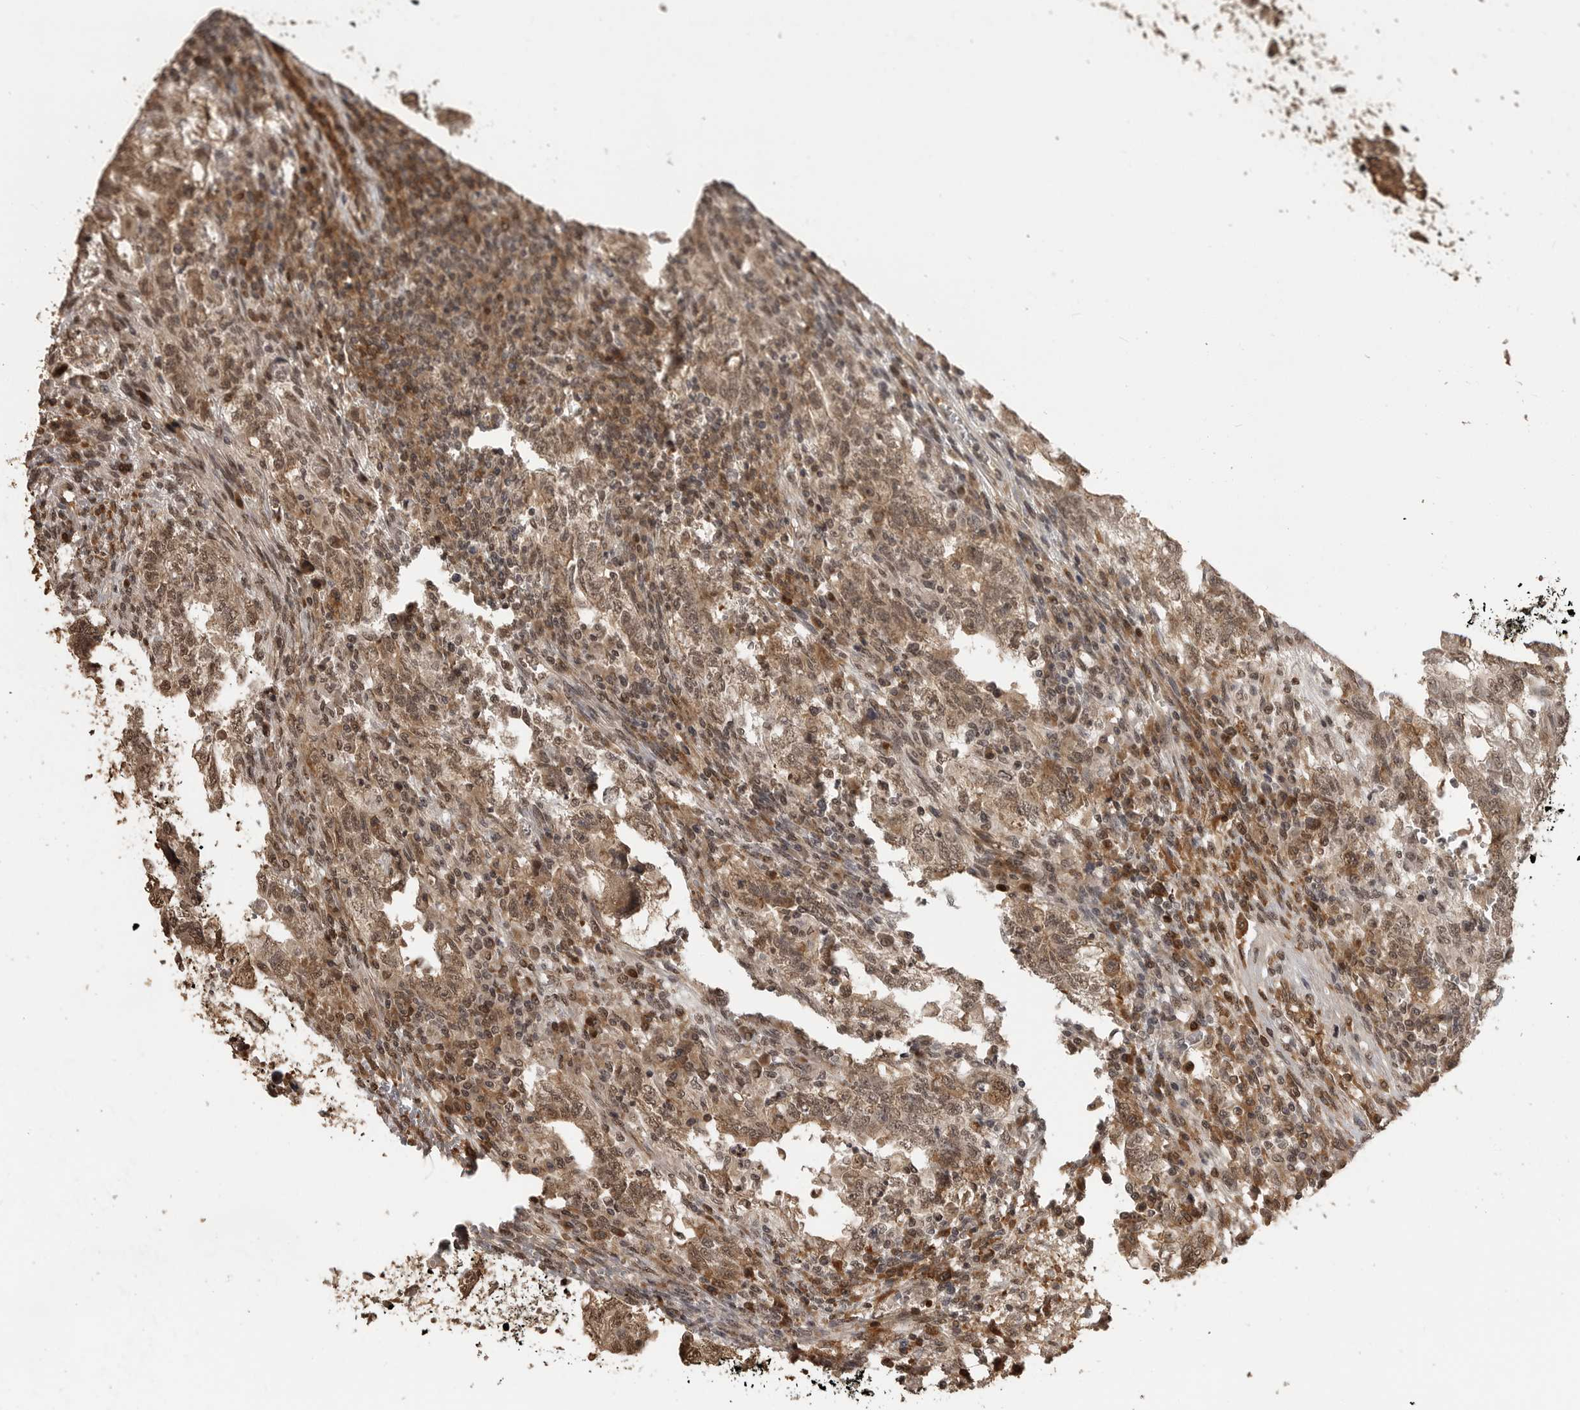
{"staining": {"intensity": "moderate", "quantity": ">75%", "location": "cytoplasmic/membranous,nuclear"}, "tissue": "testis cancer", "cell_type": "Tumor cells", "image_type": "cancer", "snomed": [{"axis": "morphology", "description": "Carcinoma, Embryonal, NOS"}, {"axis": "topography", "description": "Testis"}], "caption": "Testis cancer (embryonal carcinoma) was stained to show a protein in brown. There is medium levels of moderate cytoplasmic/membranous and nuclear staining in approximately >75% of tumor cells.", "gene": "CLOCK", "patient": {"sex": "male", "age": 36}}